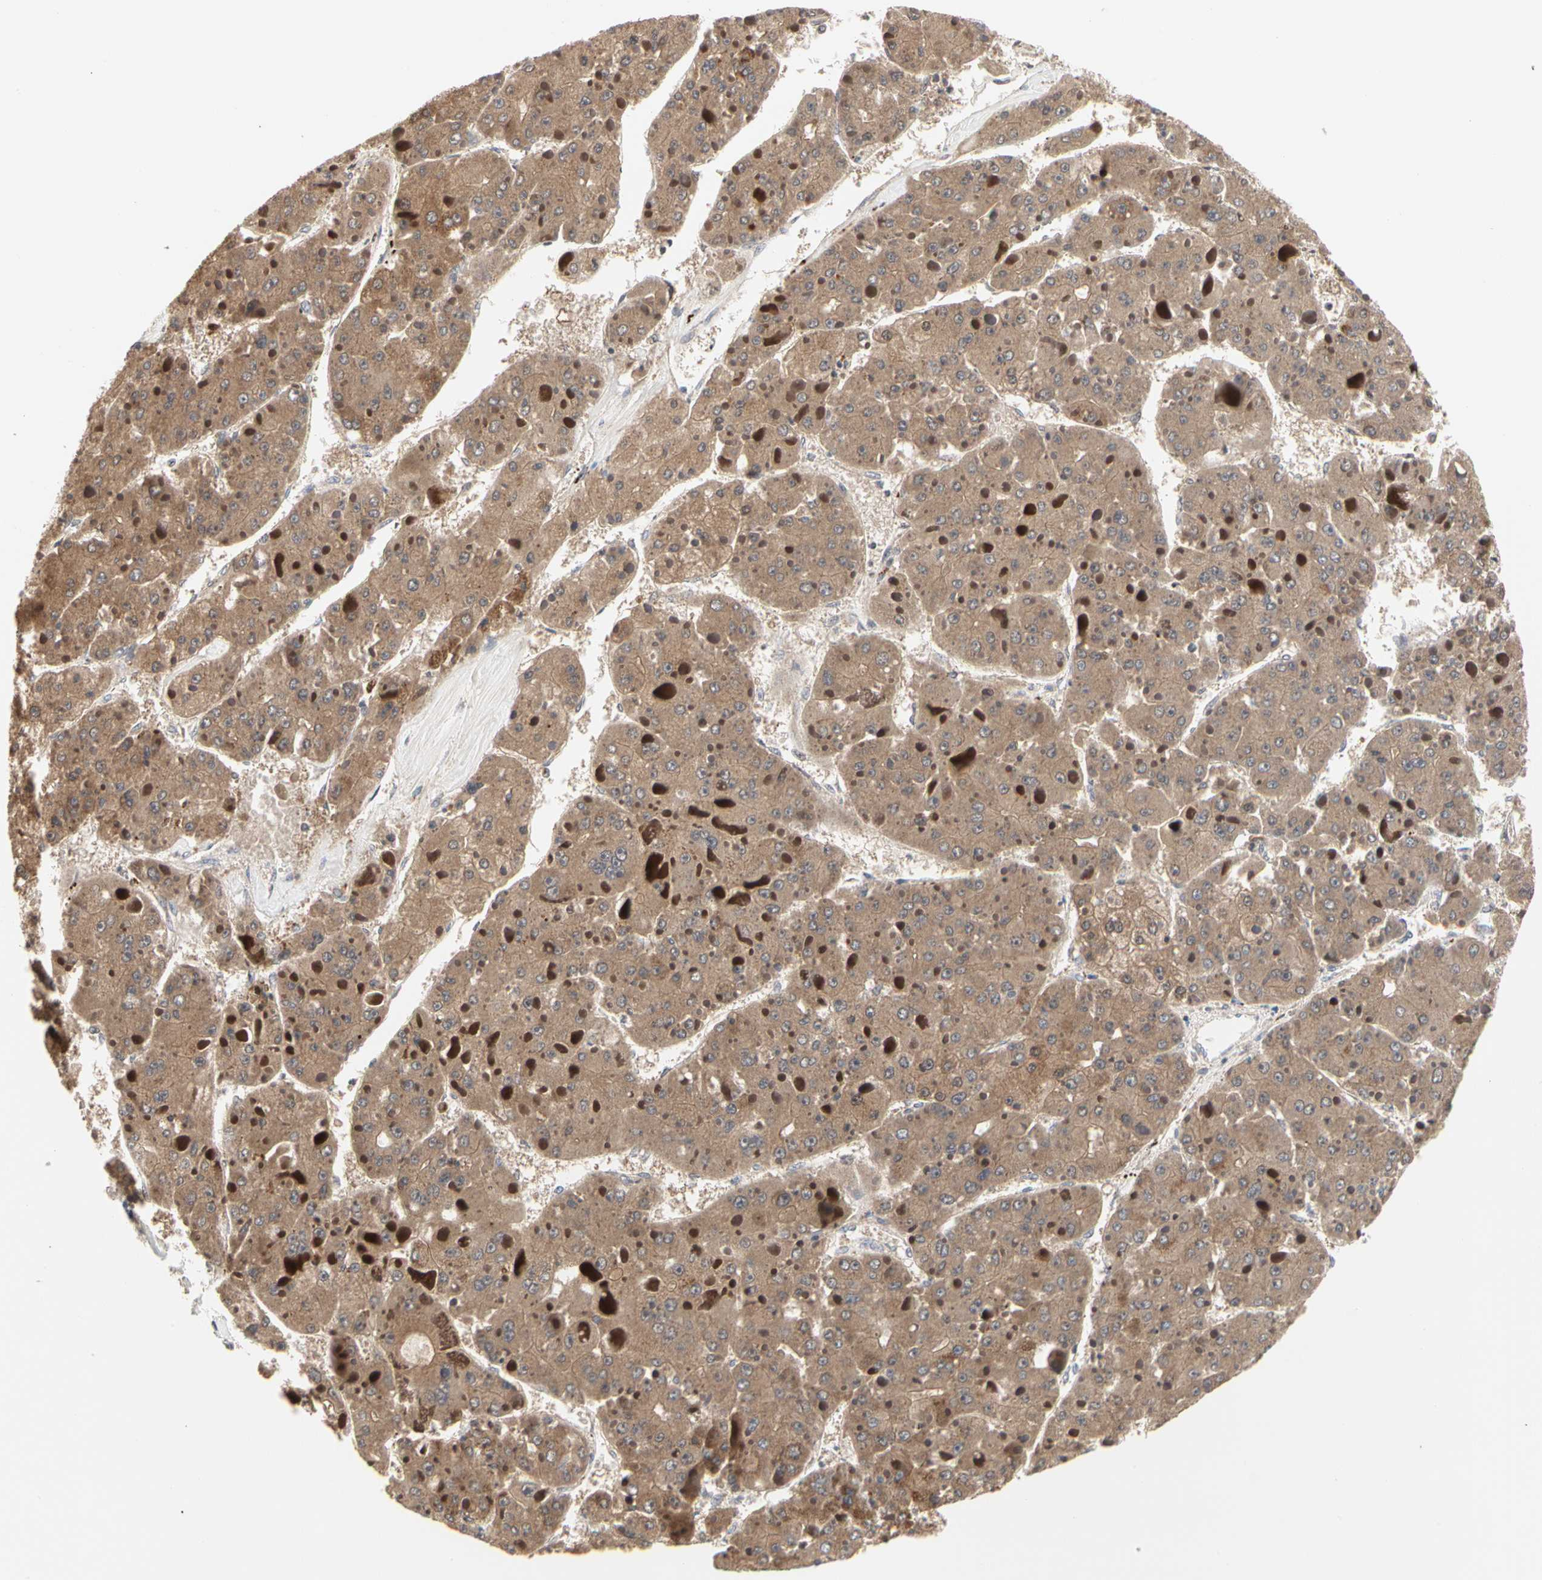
{"staining": {"intensity": "strong", "quantity": ">75%", "location": "cytoplasmic/membranous"}, "tissue": "liver cancer", "cell_type": "Tumor cells", "image_type": "cancer", "snomed": [{"axis": "morphology", "description": "Carcinoma, Hepatocellular, NOS"}, {"axis": "topography", "description": "Liver"}], "caption": "About >75% of tumor cells in human liver cancer display strong cytoplasmic/membranous protein expression as visualized by brown immunohistochemical staining.", "gene": "TSKU", "patient": {"sex": "female", "age": 73}}